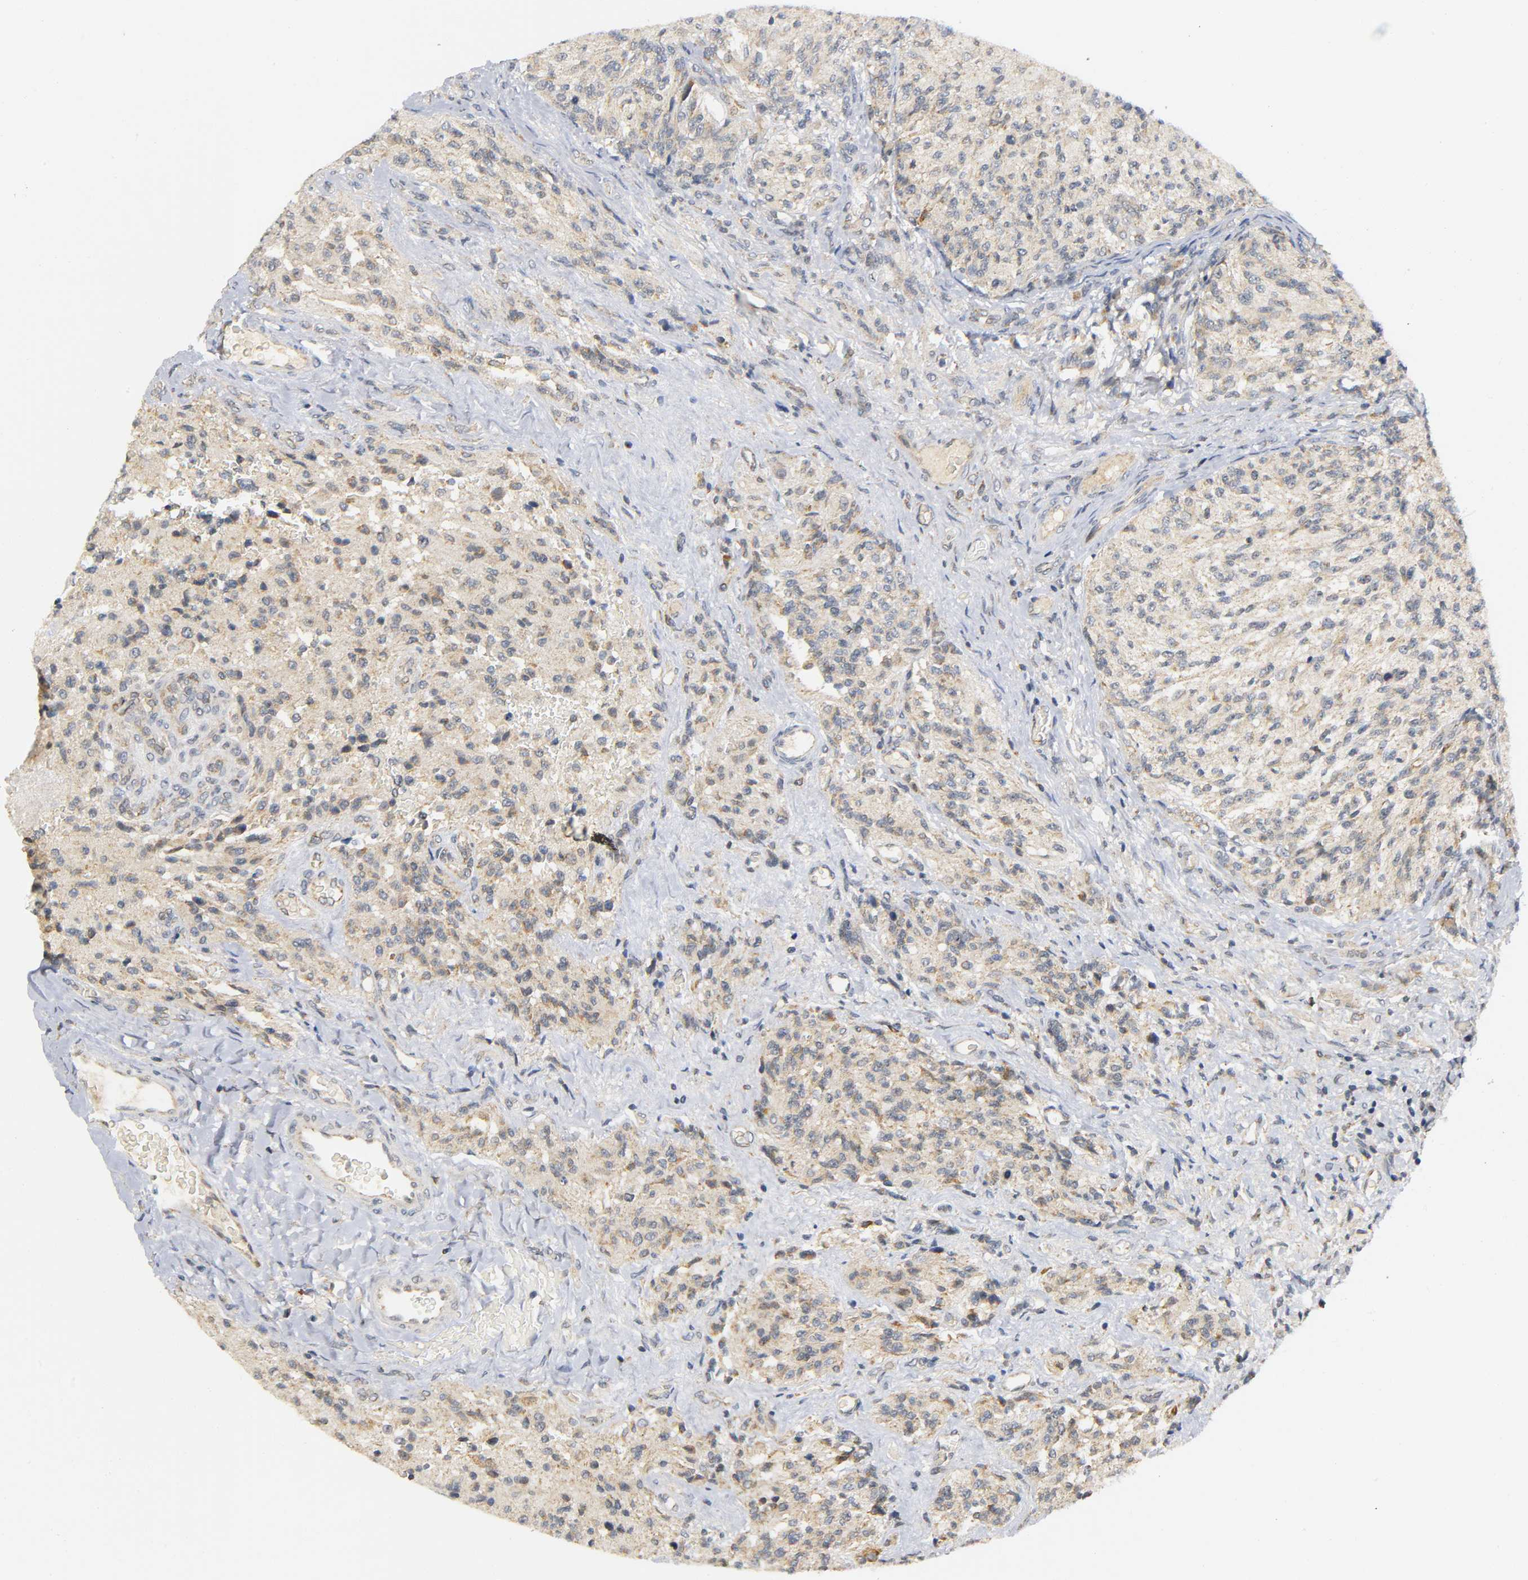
{"staining": {"intensity": "weak", "quantity": ">75%", "location": "cytoplasmic/membranous"}, "tissue": "glioma", "cell_type": "Tumor cells", "image_type": "cancer", "snomed": [{"axis": "morphology", "description": "Normal tissue, NOS"}, {"axis": "morphology", "description": "Glioma, malignant, High grade"}, {"axis": "topography", "description": "Cerebral cortex"}], "caption": "Immunohistochemistry (IHC) staining of glioma, which demonstrates low levels of weak cytoplasmic/membranous expression in about >75% of tumor cells indicating weak cytoplasmic/membranous protein staining. The staining was performed using DAB (brown) for protein detection and nuclei were counterstained in hematoxylin (blue).", "gene": "NRP1", "patient": {"sex": "male", "age": 56}}